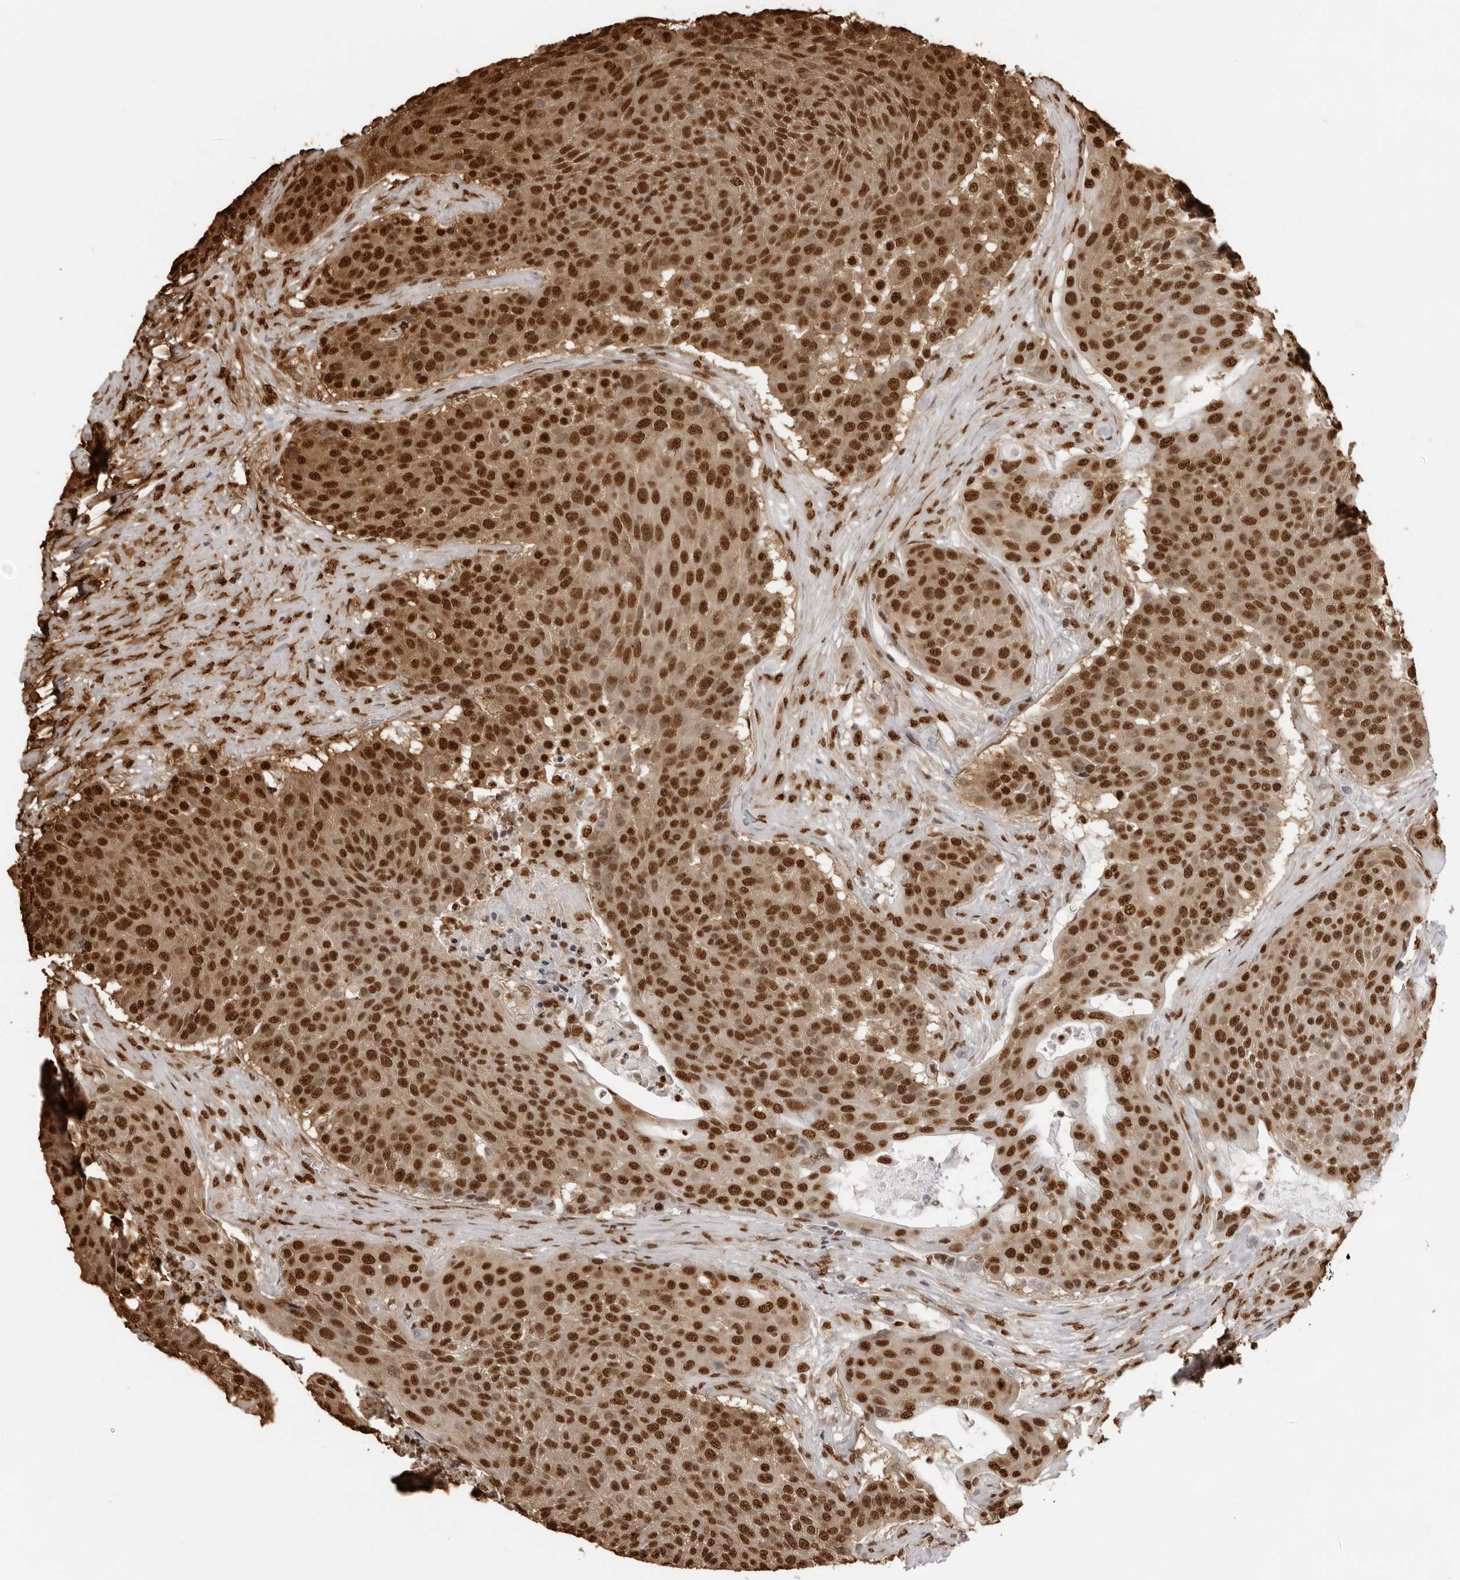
{"staining": {"intensity": "strong", "quantity": ">75%", "location": "cytoplasmic/membranous,nuclear"}, "tissue": "urothelial cancer", "cell_type": "Tumor cells", "image_type": "cancer", "snomed": [{"axis": "morphology", "description": "Urothelial carcinoma, High grade"}, {"axis": "topography", "description": "Urinary bladder"}], "caption": "This micrograph demonstrates immunohistochemistry (IHC) staining of urothelial cancer, with high strong cytoplasmic/membranous and nuclear positivity in about >75% of tumor cells.", "gene": "ZFP91", "patient": {"sex": "female", "age": 63}}